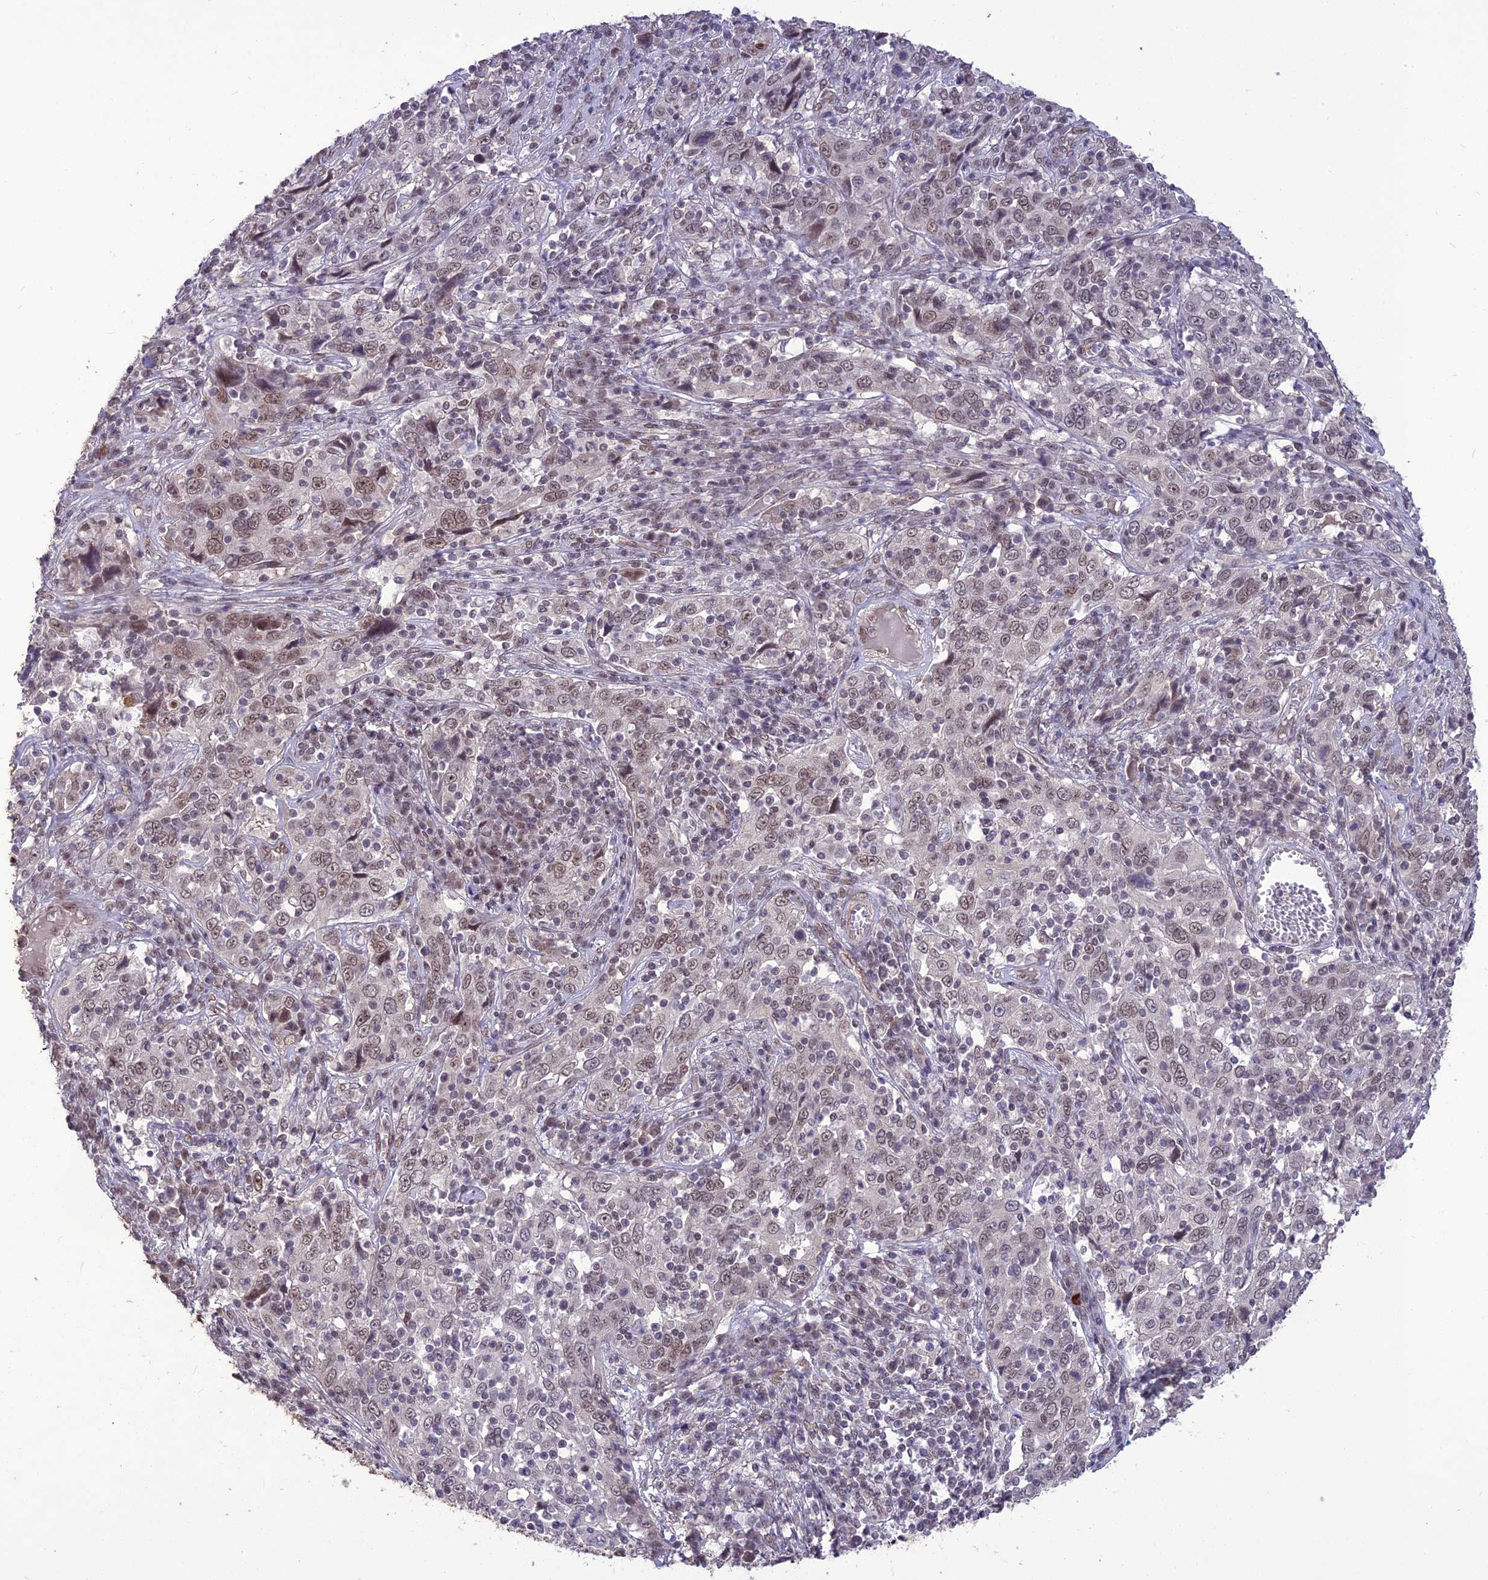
{"staining": {"intensity": "moderate", "quantity": ">75%", "location": "nuclear"}, "tissue": "cervical cancer", "cell_type": "Tumor cells", "image_type": "cancer", "snomed": [{"axis": "morphology", "description": "Squamous cell carcinoma, NOS"}, {"axis": "topography", "description": "Cervix"}], "caption": "Immunohistochemical staining of human cervical cancer displays medium levels of moderate nuclear staining in approximately >75% of tumor cells. (DAB IHC, brown staining for protein, blue staining for nuclei).", "gene": "DIS3", "patient": {"sex": "female", "age": 46}}